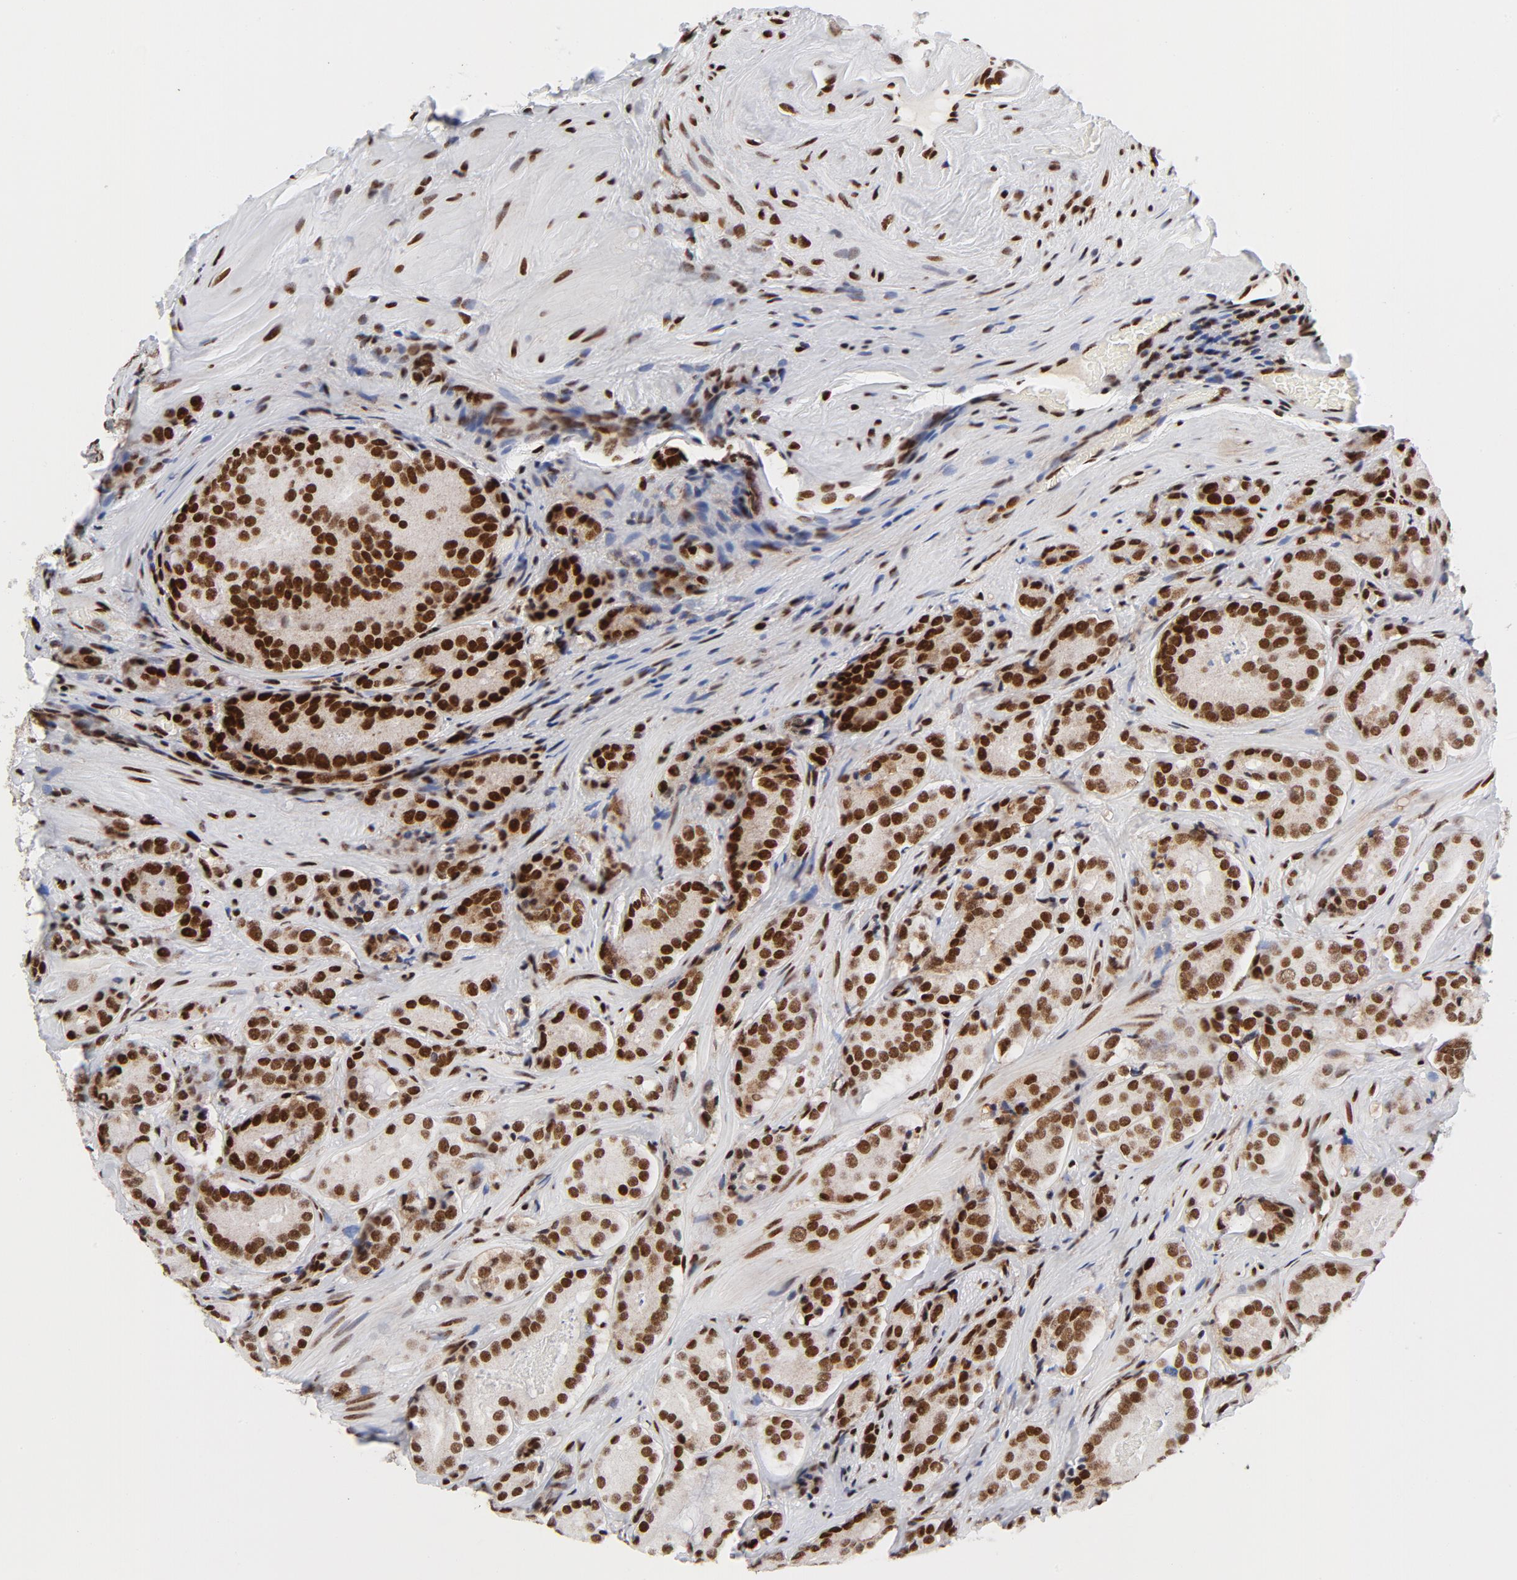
{"staining": {"intensity": "strong", "quantity": ">75%", "location": "nuclear"}, "tissue": "prostate cancer", "cell_type": "Tumor cells", "image_type": "cancer", "snomed": [{"axis": "morphology", "description": "Adenocarcinoma, High grade"}, {"axis": "topography", "description": "Prostate"}], "caption": "High-grade adenocarcinoma (prostate) stained for a protein demonstrates strong nuclear positivity in tumor cells. (Brightfield microscopy of DAB IHC at high magnification).", "gene": "NFYB", "patient": {"sex": "male", "age": 70}}